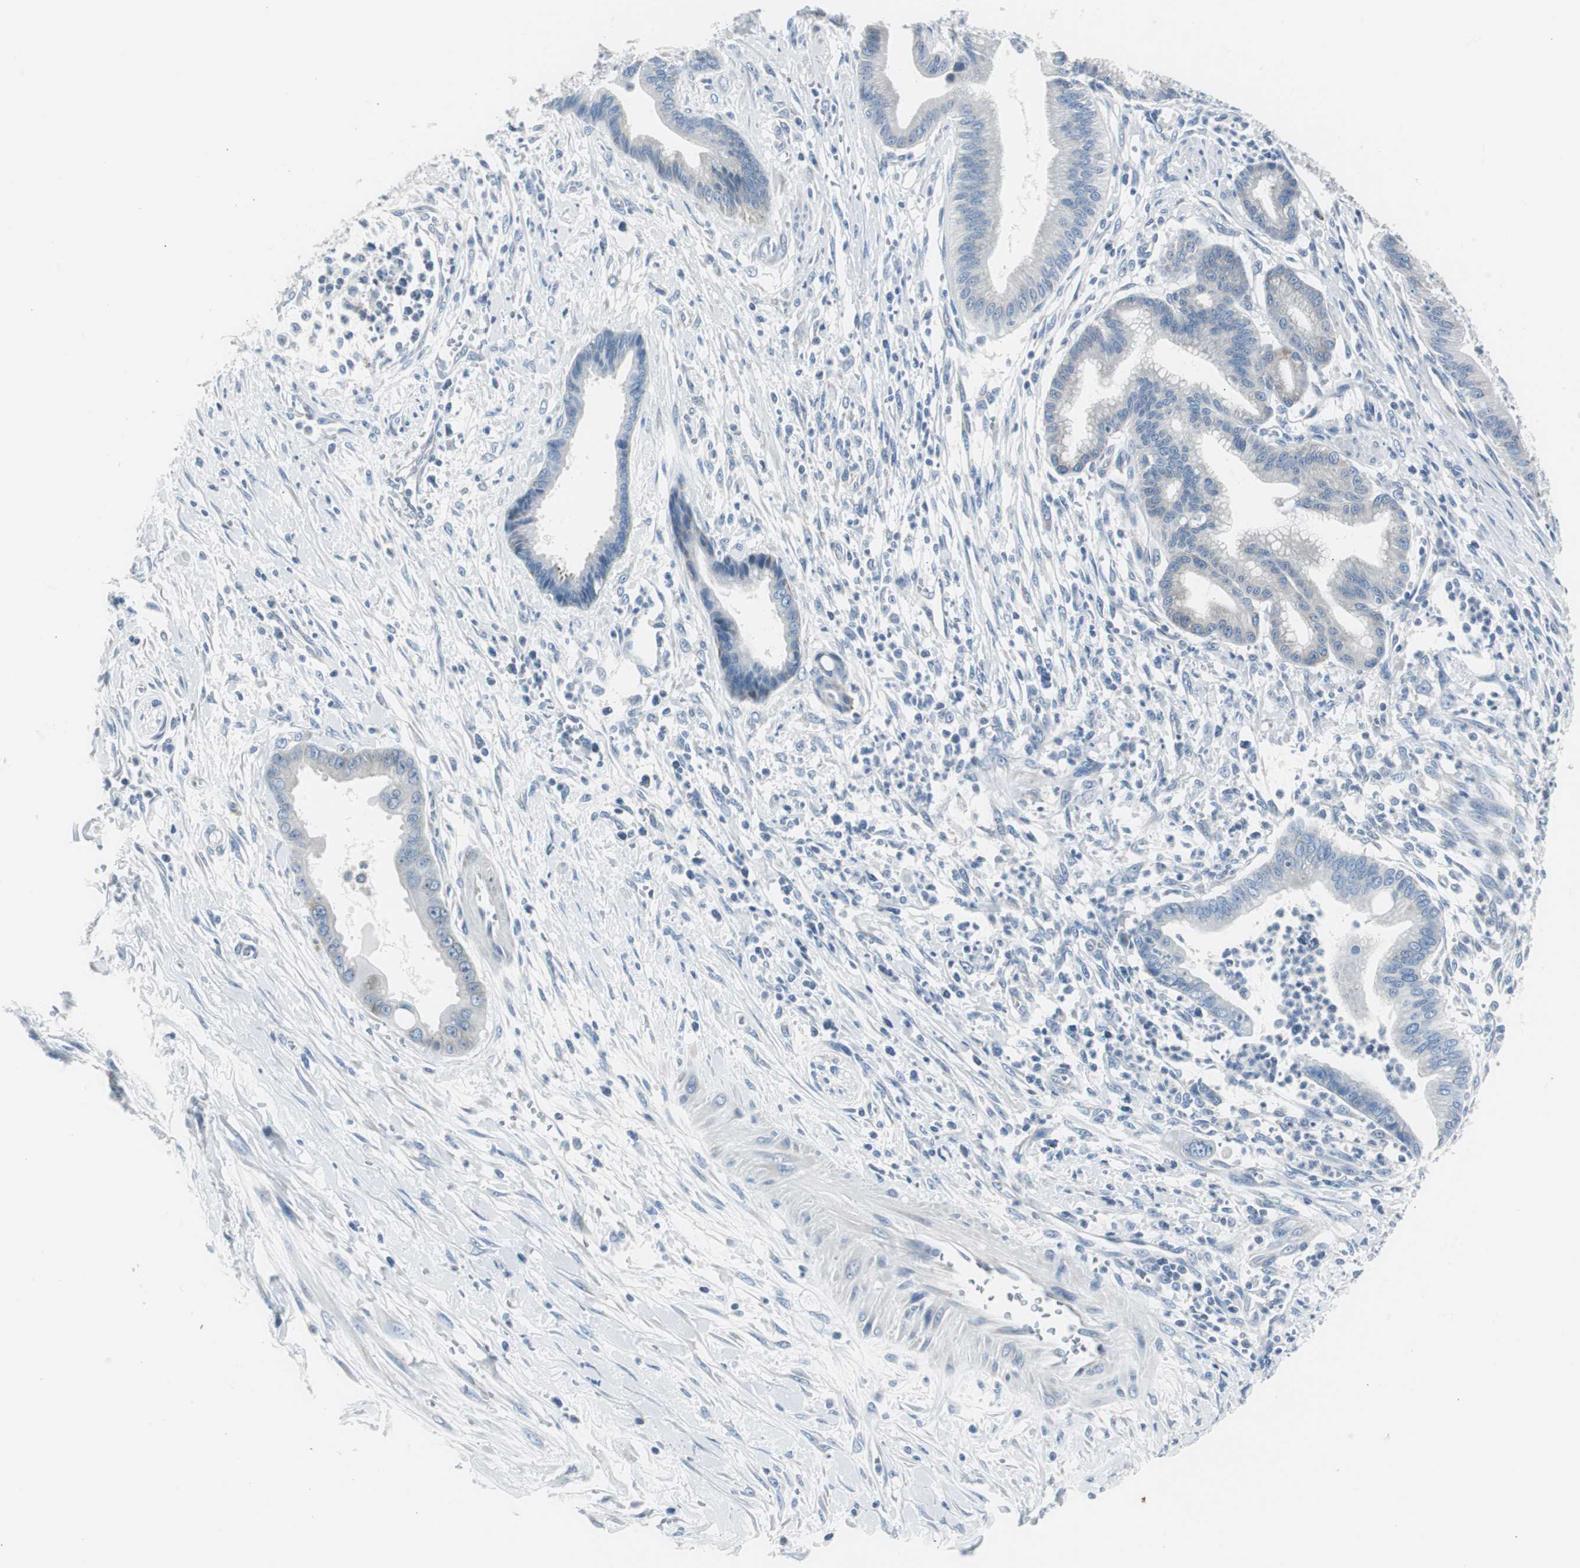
{"staining": {"intensity": "weak", "quantity": "<25%", "location": "cytoplasmic/membranous"}, "tissue": "pancreatic cancer", "cell_type": "Tumor cells", "image_type": "cancer", "snomed": [{"axis": "morphology", "description": "Adenocarcinoma, NOS"}, {"axis": "topography", "description": "Pancreas"}], "caption": "Tumor cells are negative for protein expression in human pancreatic adenocarcinoma.", "gene": "RPS12", "patient": {"sex": "male", "age": 59}}